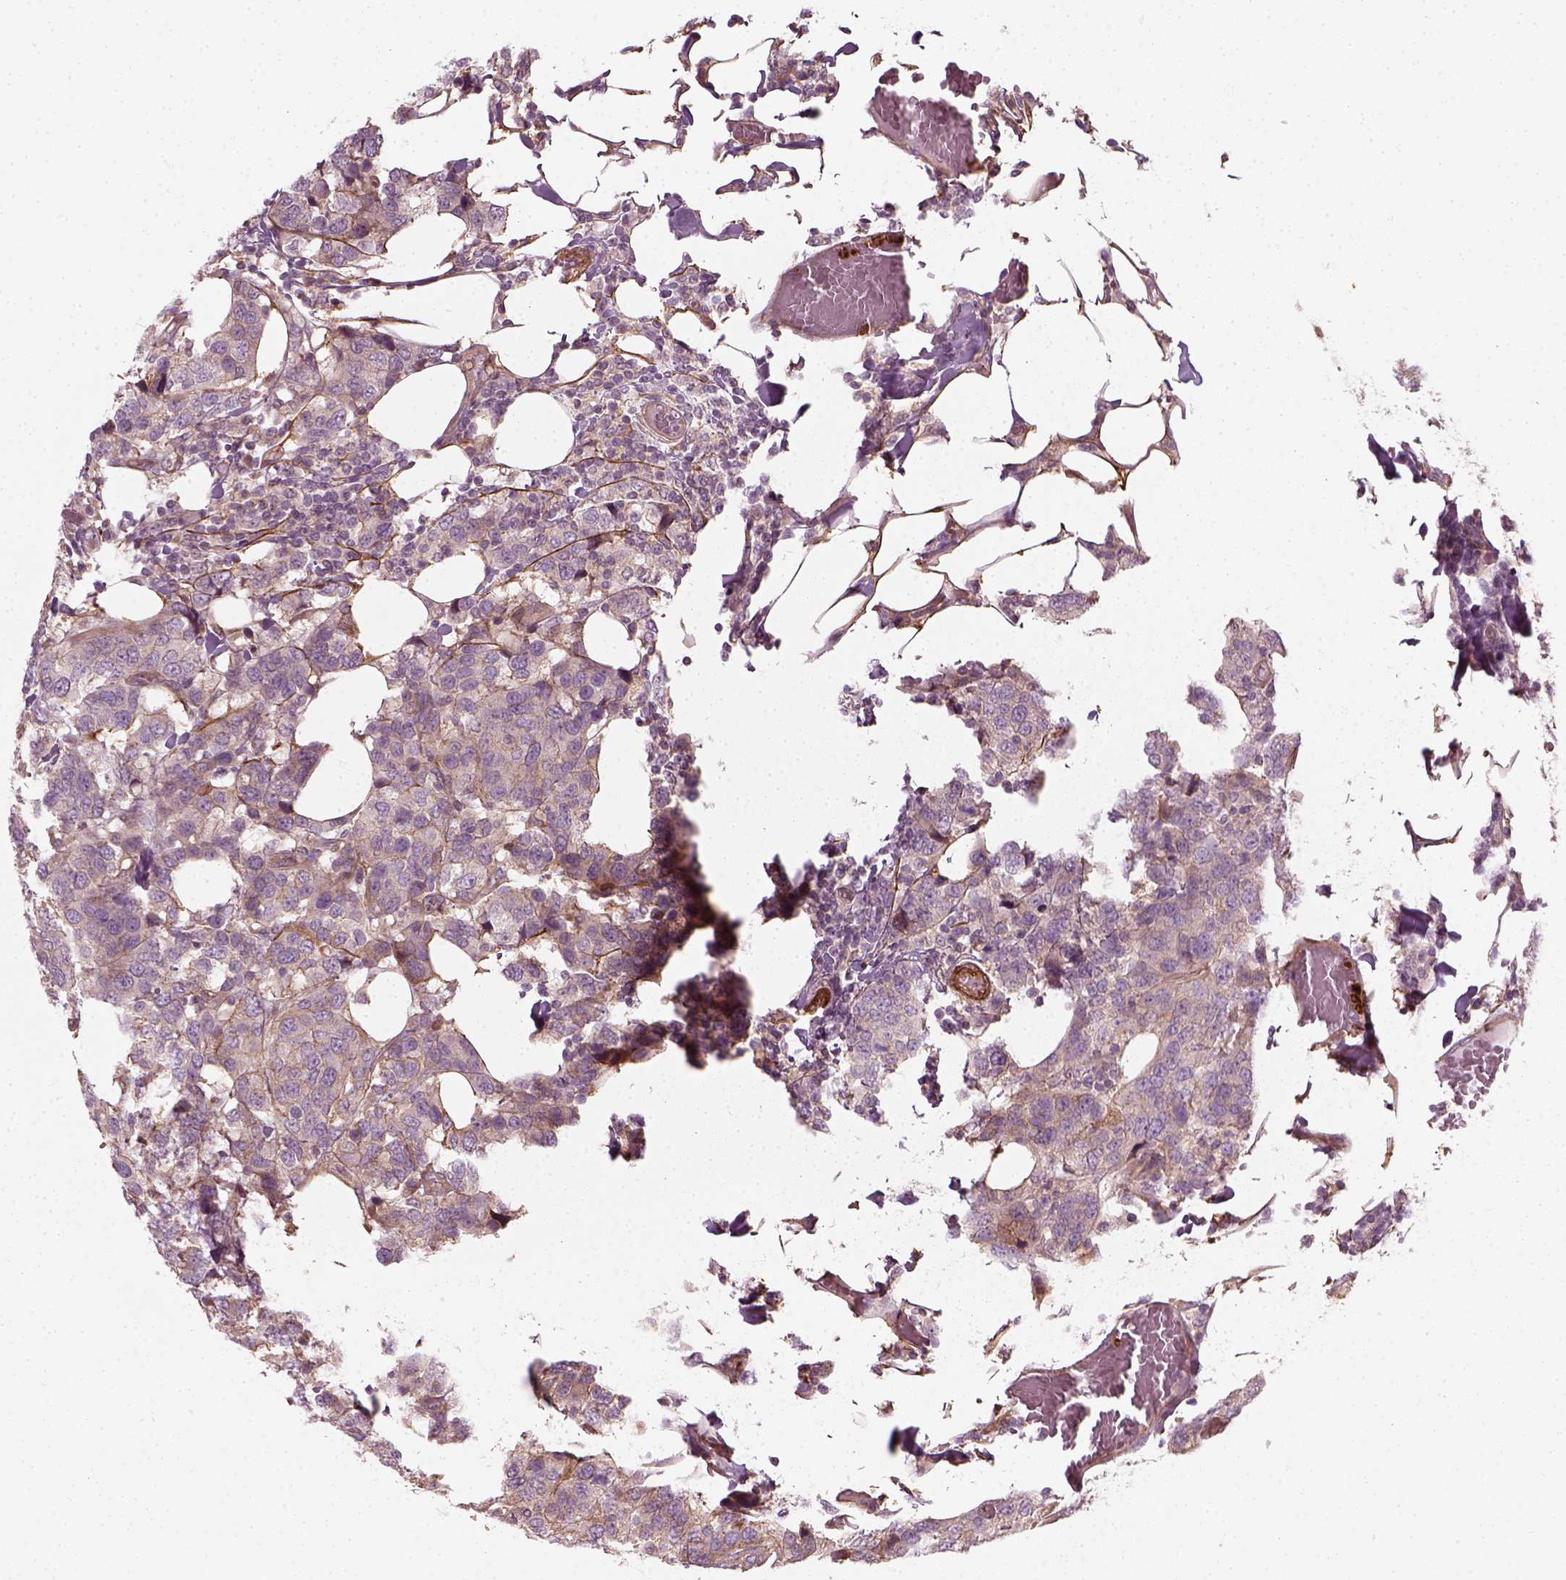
{"staining": {"intensity": "moderate", "quantity": "<25%", "location": "cytoplasmic/membranous"}, "tissue": "breast cancer", "cell_type": "Tumor cells", "image_type": "cancer", "snomed": [{"axis": "morphology", "description": "Lobular carcinoma"}, {"axis": "topography", "description": "Breast"}], "caption": "Breast lobular carcinoma stained for a protein (brown) reveals moderate cytoplasmic/membranous positive expression in approximately <25% of tumor cells.", "gene": "NPTN", "patient": {"sex": "female", "age": 59}}